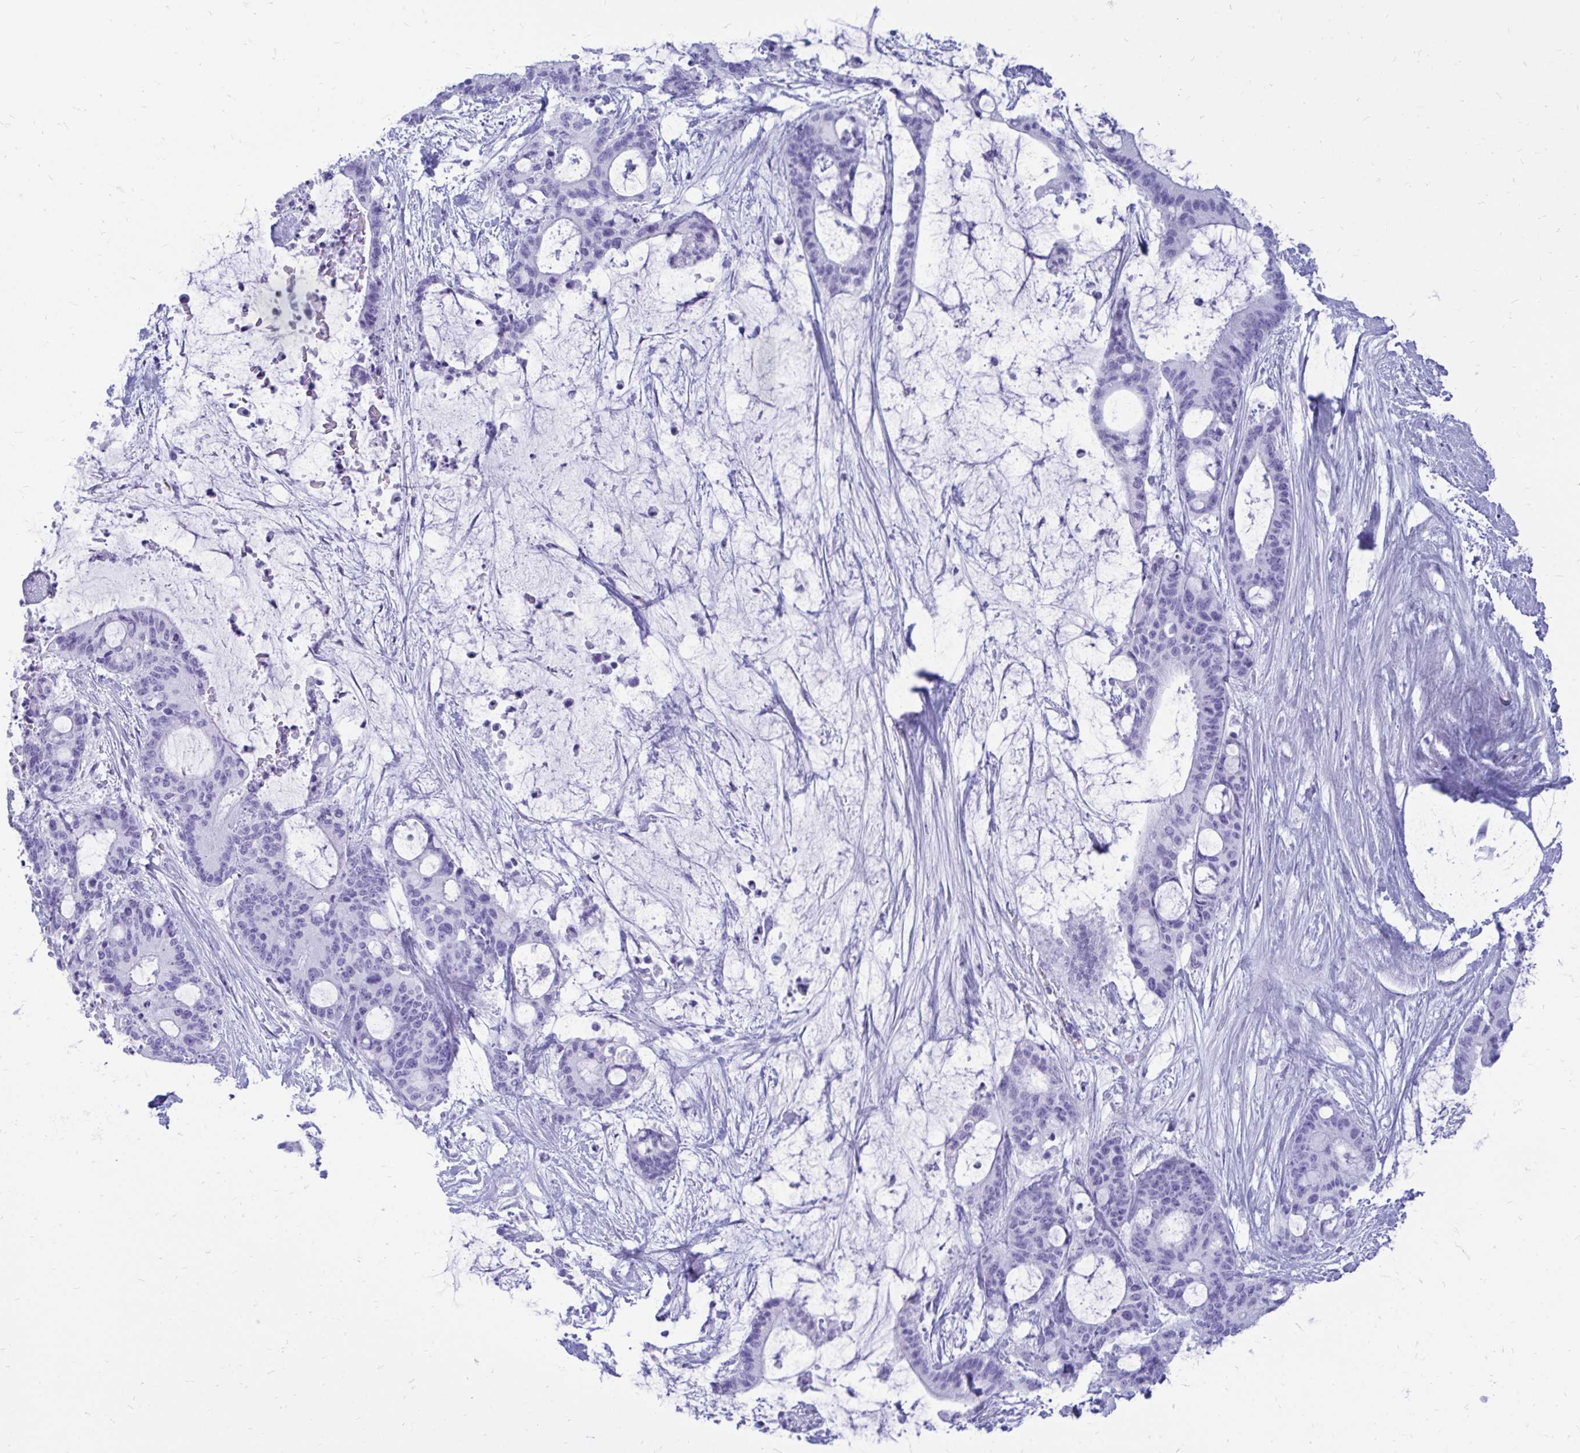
{"staining": {"intensity": "negative", "quantity": "none", "location": "none"}, "tissue": "liver cancer", "cell_type": "Tumor cells", "image_type": "cancer", "snomed": [{"axis": "morphology", "description": "Normal tissue, NOS"}, {"axis": "morphology", "description": "Cholangiocarcinoma"}, {"axis": "topography", "description": "Liver"}, {"axis": "topography", "description": "Peripheral nerve tissue"}], "caption": "This is a histopathology image of IHC staining of liver cancer (cholangiocarcinoma), which shows no positivity in tumor cells. (DAB (3,3'-diaminobenzidine) IHC visualized using brightfield microscopy, high magnification).", "gene": "OR10R2", "patient": {"sex": "female", "age": 73}}